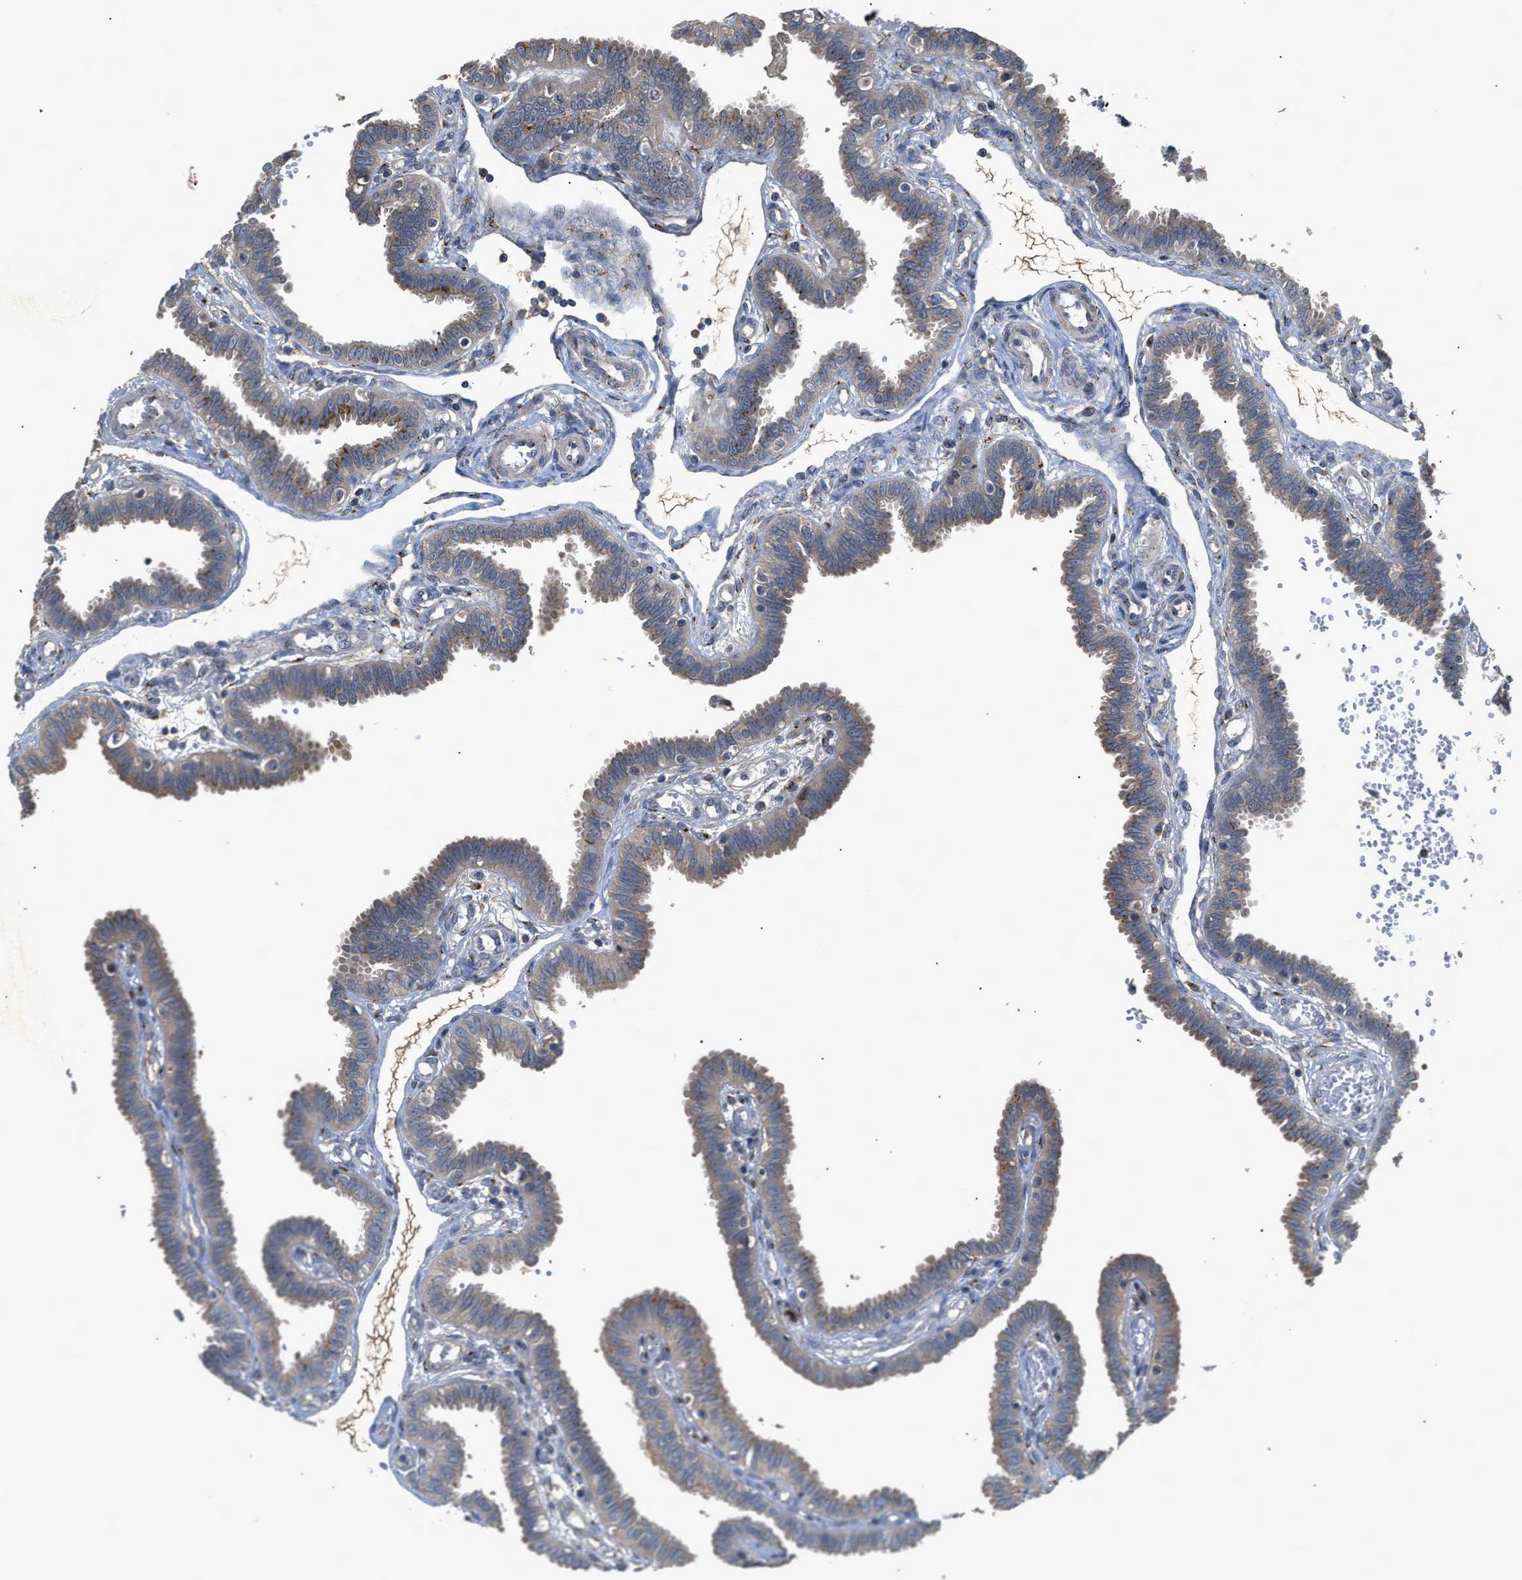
{"staining": {"intensity": "weak", "quantity": "25%-75%", "location": "cytoplasmic/membranous"}, "tissue": "fallopian tube", "cell_type": "Glandular cells", "image_type": "normal", "snomed": [{"axis": "morphology", "description": "Normal tissue, NOS"}, {"axis": "topography", "description": "Fallopian tube"}], "caption": "Approximately 25%-75% of glandular cells in benign human fallopian tube show weak cytoplasmic/membranous protein staining as visualized by brown immunohistochemical staining.", "gene": "SIK2", "patient": {"sex": "female", "age": 32}}